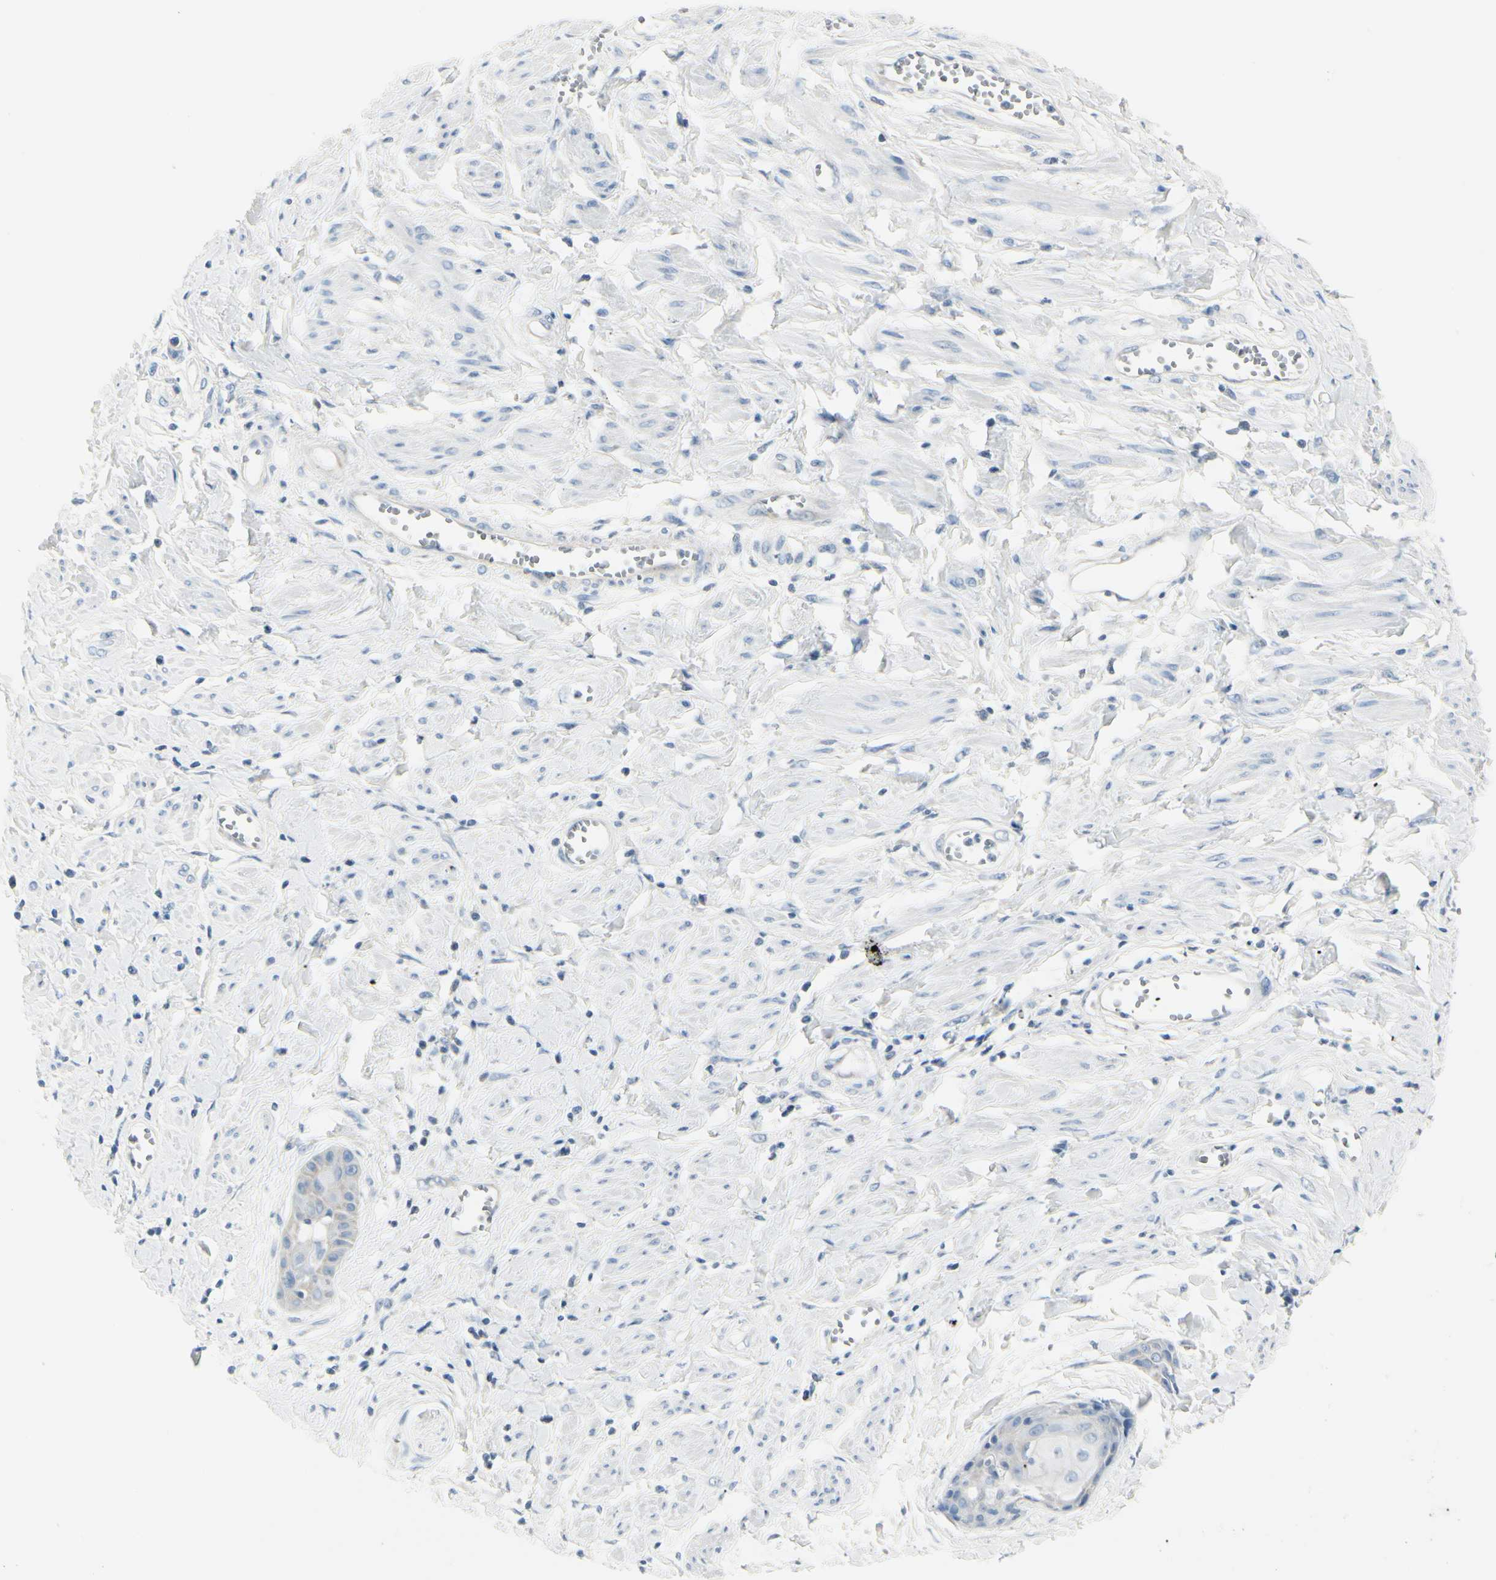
{"staining": {"intensity": "weak", "quantity": "<25%", "location": "cytoplasmic/membranous"}, "tissue": "cervical cancer", "cell_type": "Tumor cells", "image_type": "cancer", "snomed": [{"axis": "morphology", "description": "Squamous cell carcinoma, NOS"}, {"axis": "topography", "description": "Cervix"}], "caption": "This is a photomicrograph of immunohistochemistry staining of cervical squamous cell carcinoma, which shows no expression in tumor cells.", "gene": "CDHR5", "patient": {"sex": "female", "age": 57}}